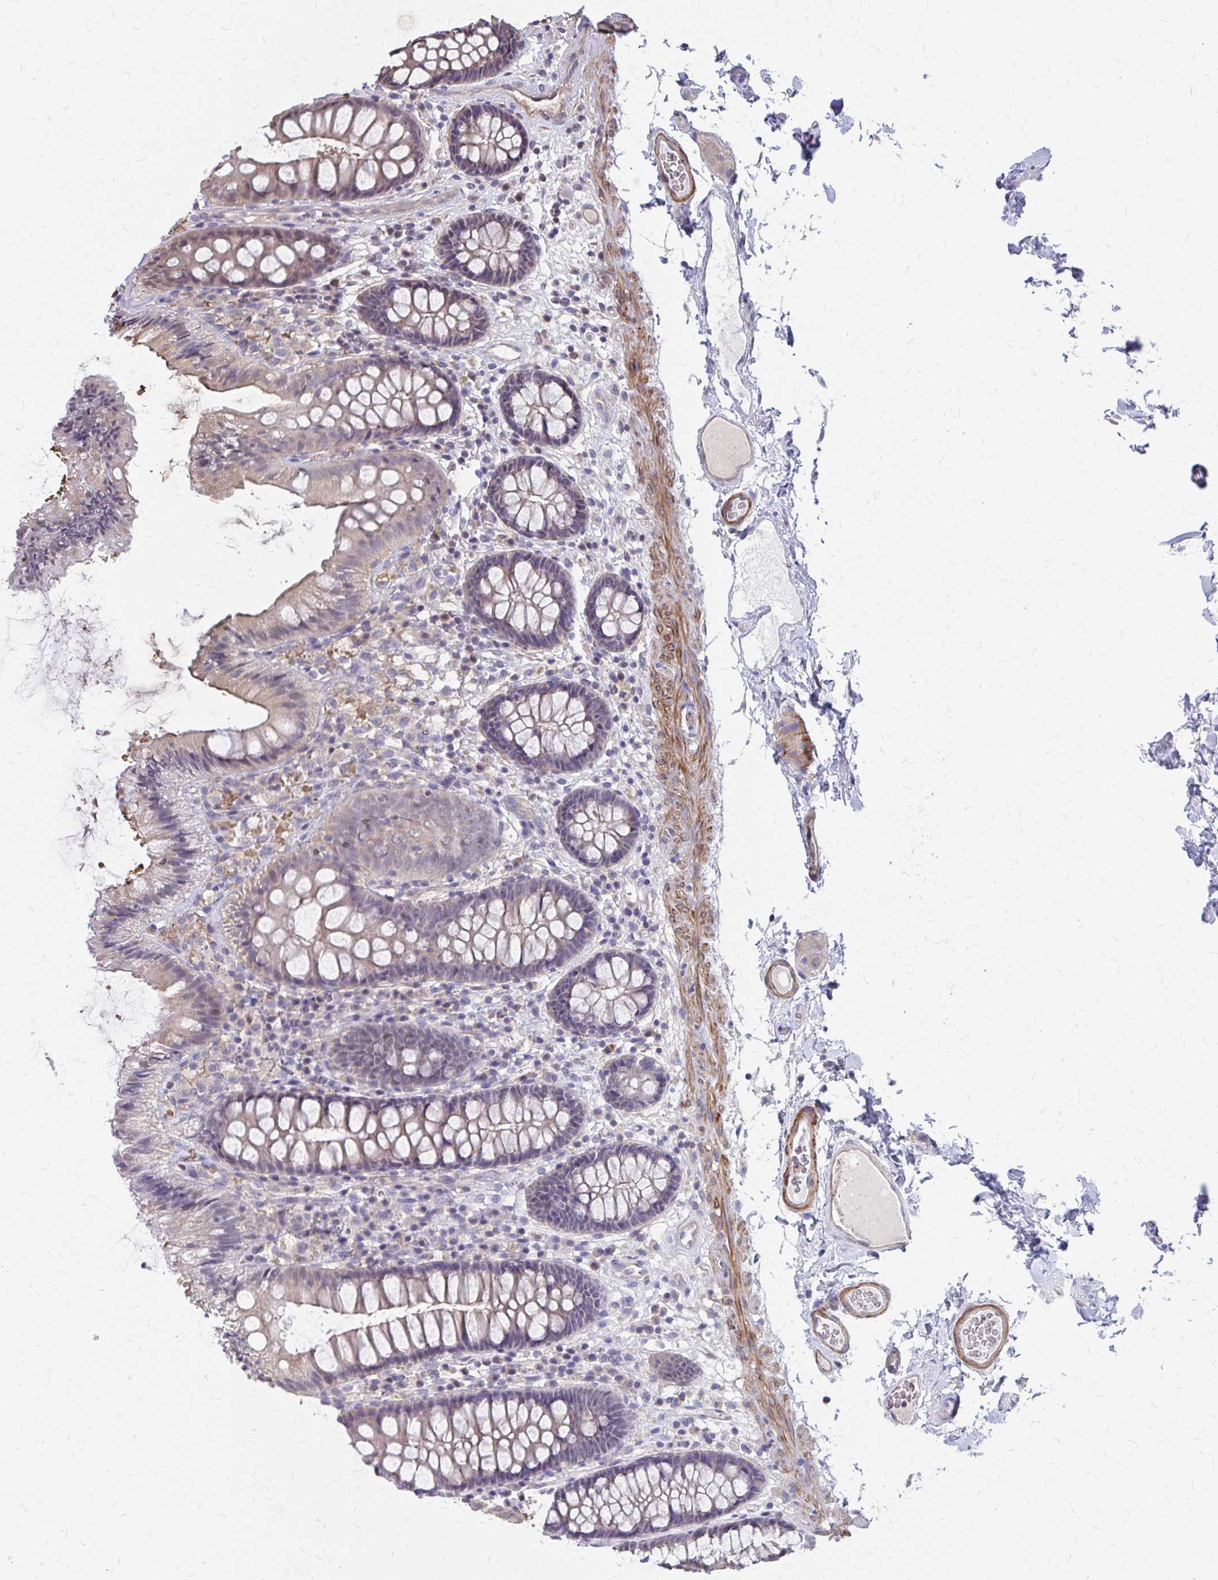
{"staining": {"intensity": "moderate", "quantity": ">75%", "location": "cytoplasmic/membranous"}, "tissue": "colon", "cell_type": "Endothelial cells", "image_type": "normal", "snomed": [{"axis": "morphology", "description": "Normal tissue, NOS"}, {"axis": "topography", "description": "Colon"}], "caption": "Normal colon exhibits moderate cytoplasmic/membranous positivity in about >75% of endothelial cells.", "gene": "IFI44L", "patient": {"sex": "male", "age": 84}}